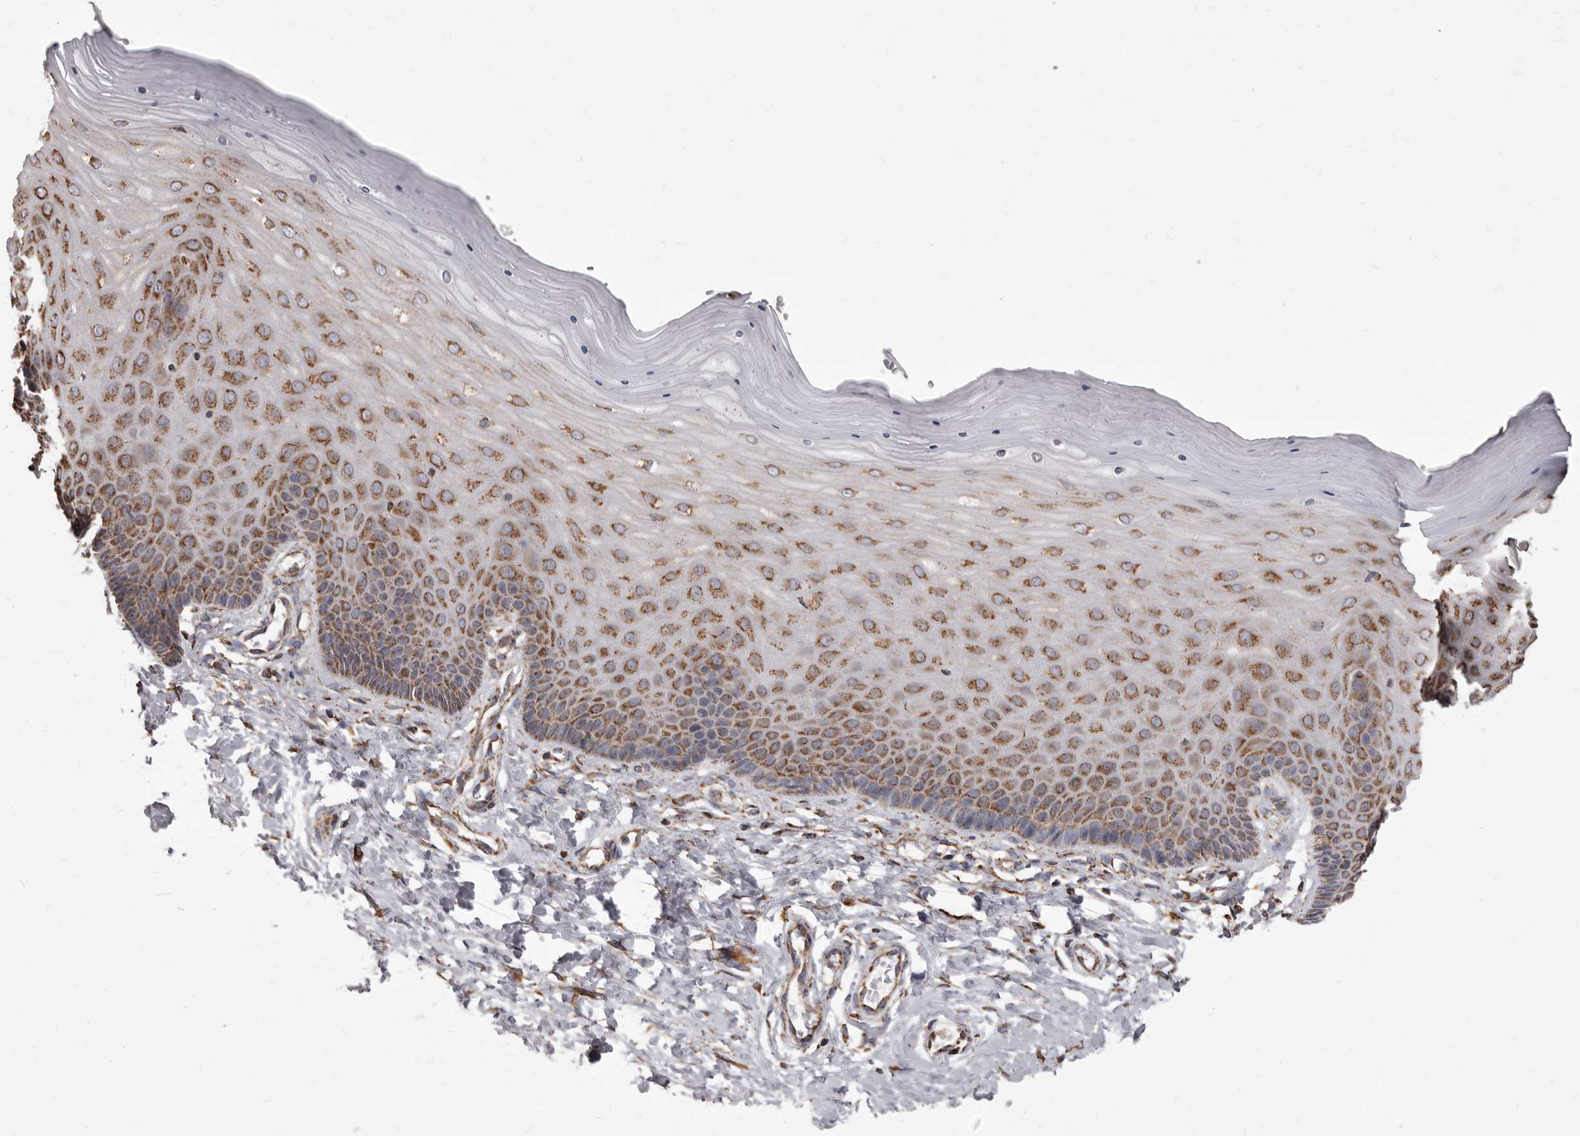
{"staining": {"intensity": "moderate", "quantity": ">75%", "location": "cytoplasmic/membranous"}, "tissue": "cervix", "cell_type": "Glandular cells", "image_type": "normal", "snomed": [{"axis": "morphology", "description": "Normal tissue, NOS"}, {"axis": "topography", "description": "Cervix"}], "caption": "Protein staining shows moderate cytoplasmic/membranous expression in approximately >75% of glandular cells in normal cervix.", "gene": "CDK5RAP3", "patient": {"sex": "female", "age": 55}}